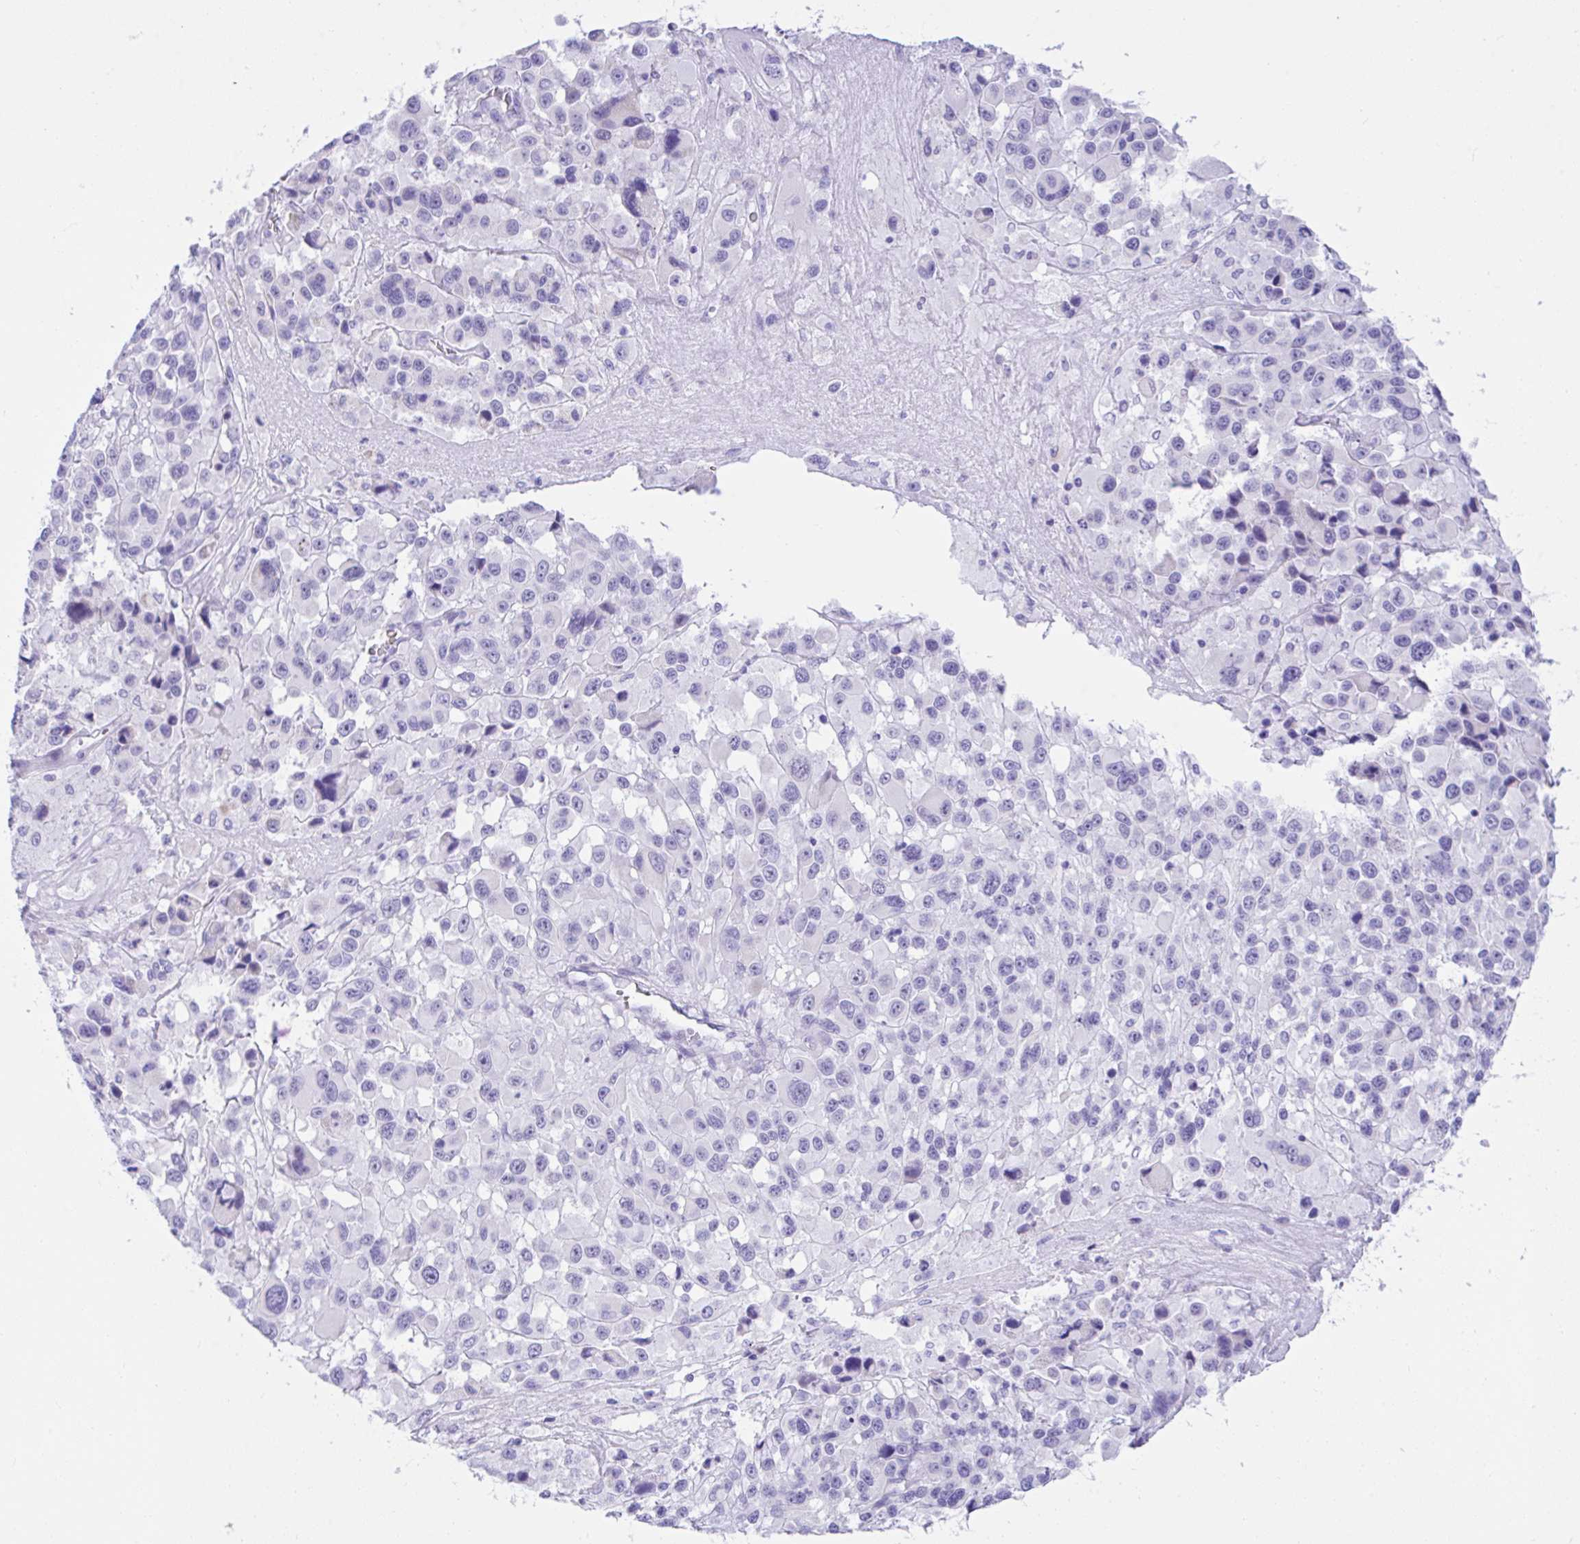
{"staining": {"intensity": "negative", "quantity": "none", "location": "none"}, "tissue": "melanoma", "cell_type": "Tumor cells", "image_type": "cancer", "snomed": [{"axis": "morphology", "description": "Malignant melanoma, Metastatic site"}, {"axis": "topography", "description": "Lymph node"}], "caption": "There is no significant positivity in tumor cells of melanoma.", "gene": "SEL1L2", "patient": {"sex": "female", "age": 65}}